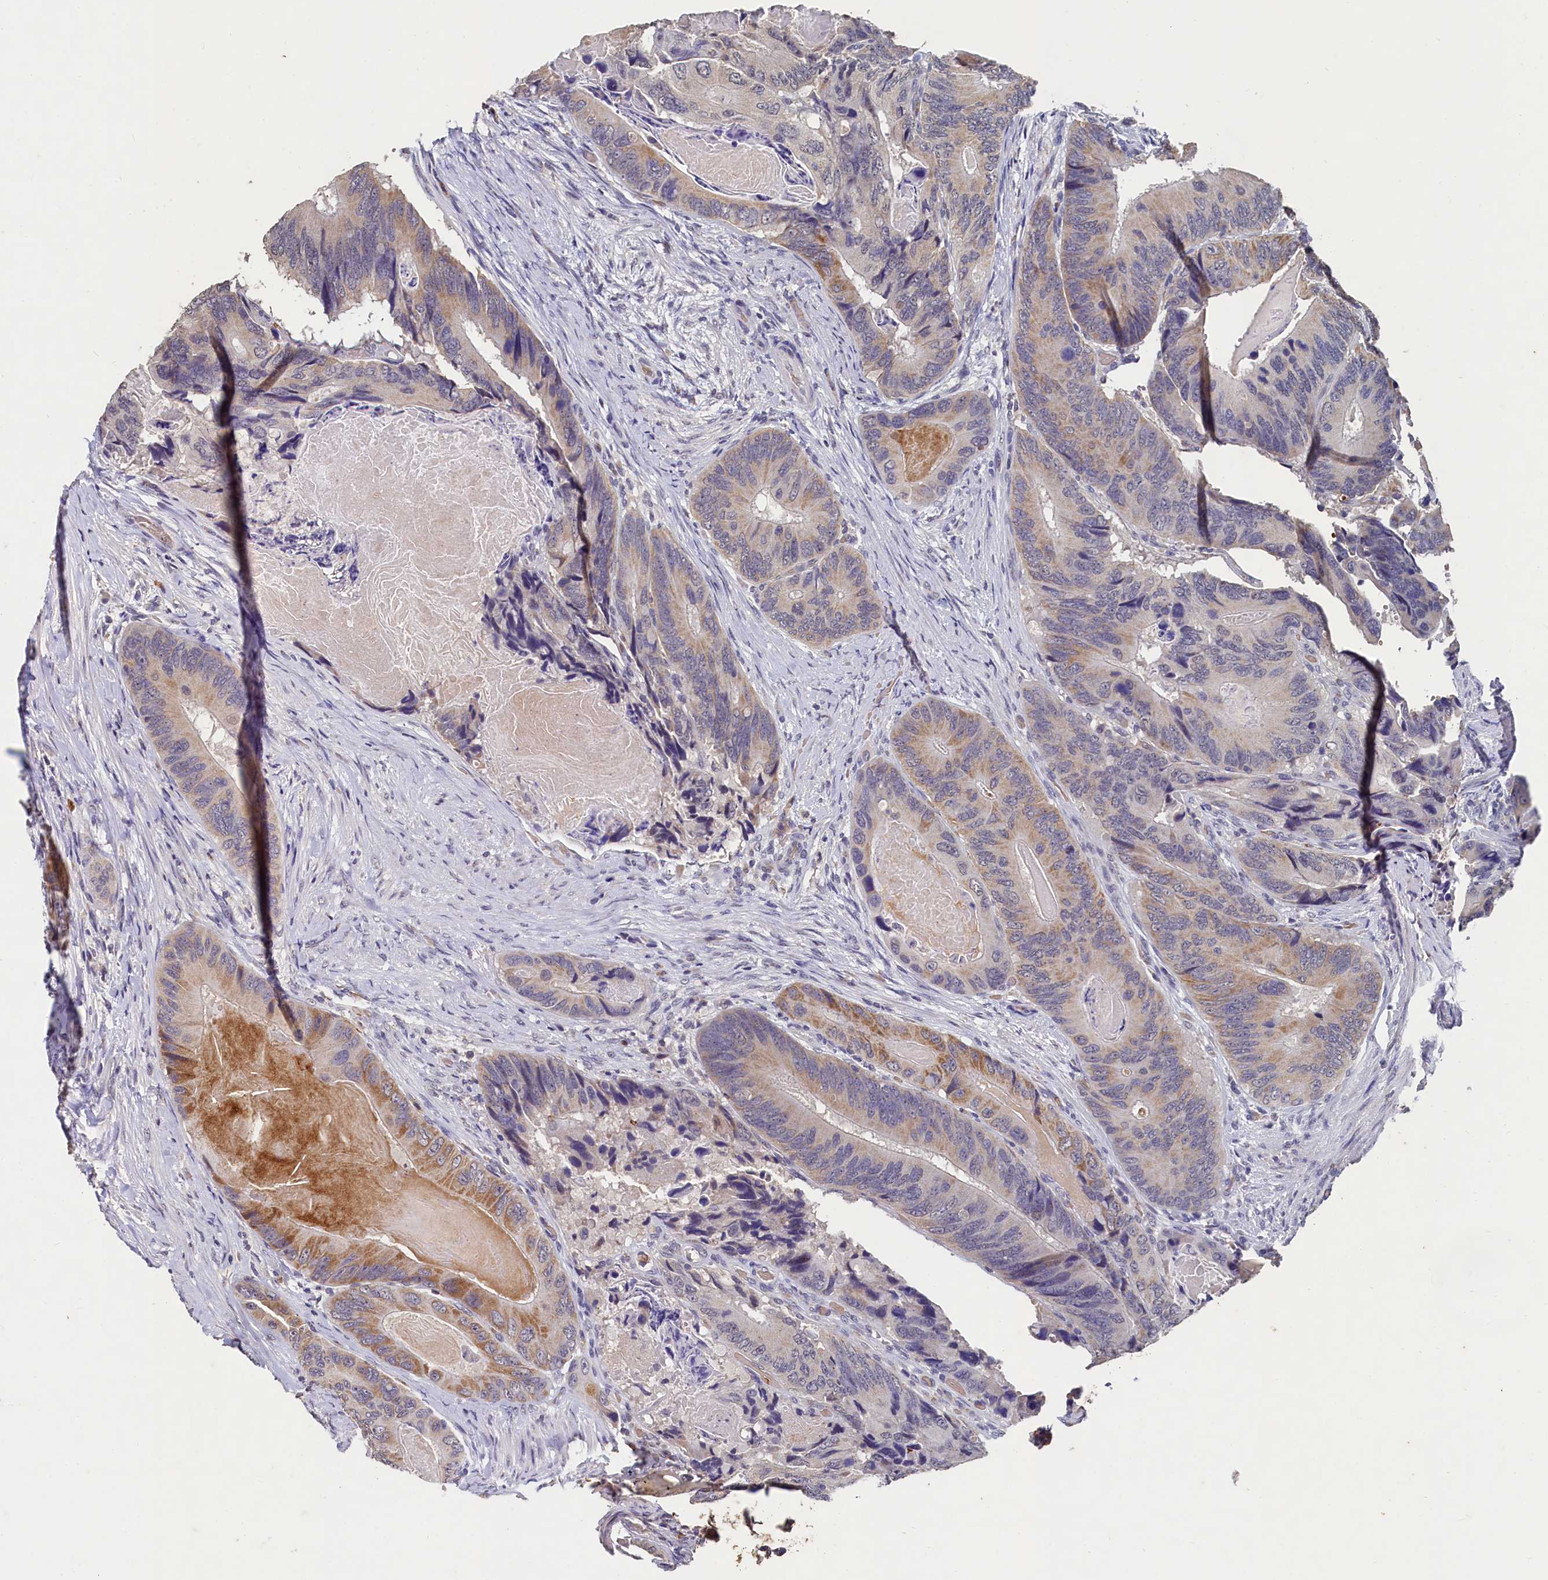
{"staining": {"intensity": "weak", "quantity": "<25%", "location": "cytoplasmic/membranous"}, "tissue": "colorectal cancer", "cell_type": "Tumor cells", "image_type": "cancer", "snomed": [{"axis": "morphology", "description": "Adenocarcinoma, NOS"}, {"axis": "topography", "description": "Colon"}], "caption": "This image is of adenocarcinoma (colorectal) stained with immunohistochemistry to label a protein in brown with the nuclei are counter-stained blue. There is no expression in tumor cells. (DAB immunohistochemistry (IHC) visualized using brightfield microscopy, high magnification).", "gene": "CSTPP1", "patient": {"sex": "male", "age": 84}}